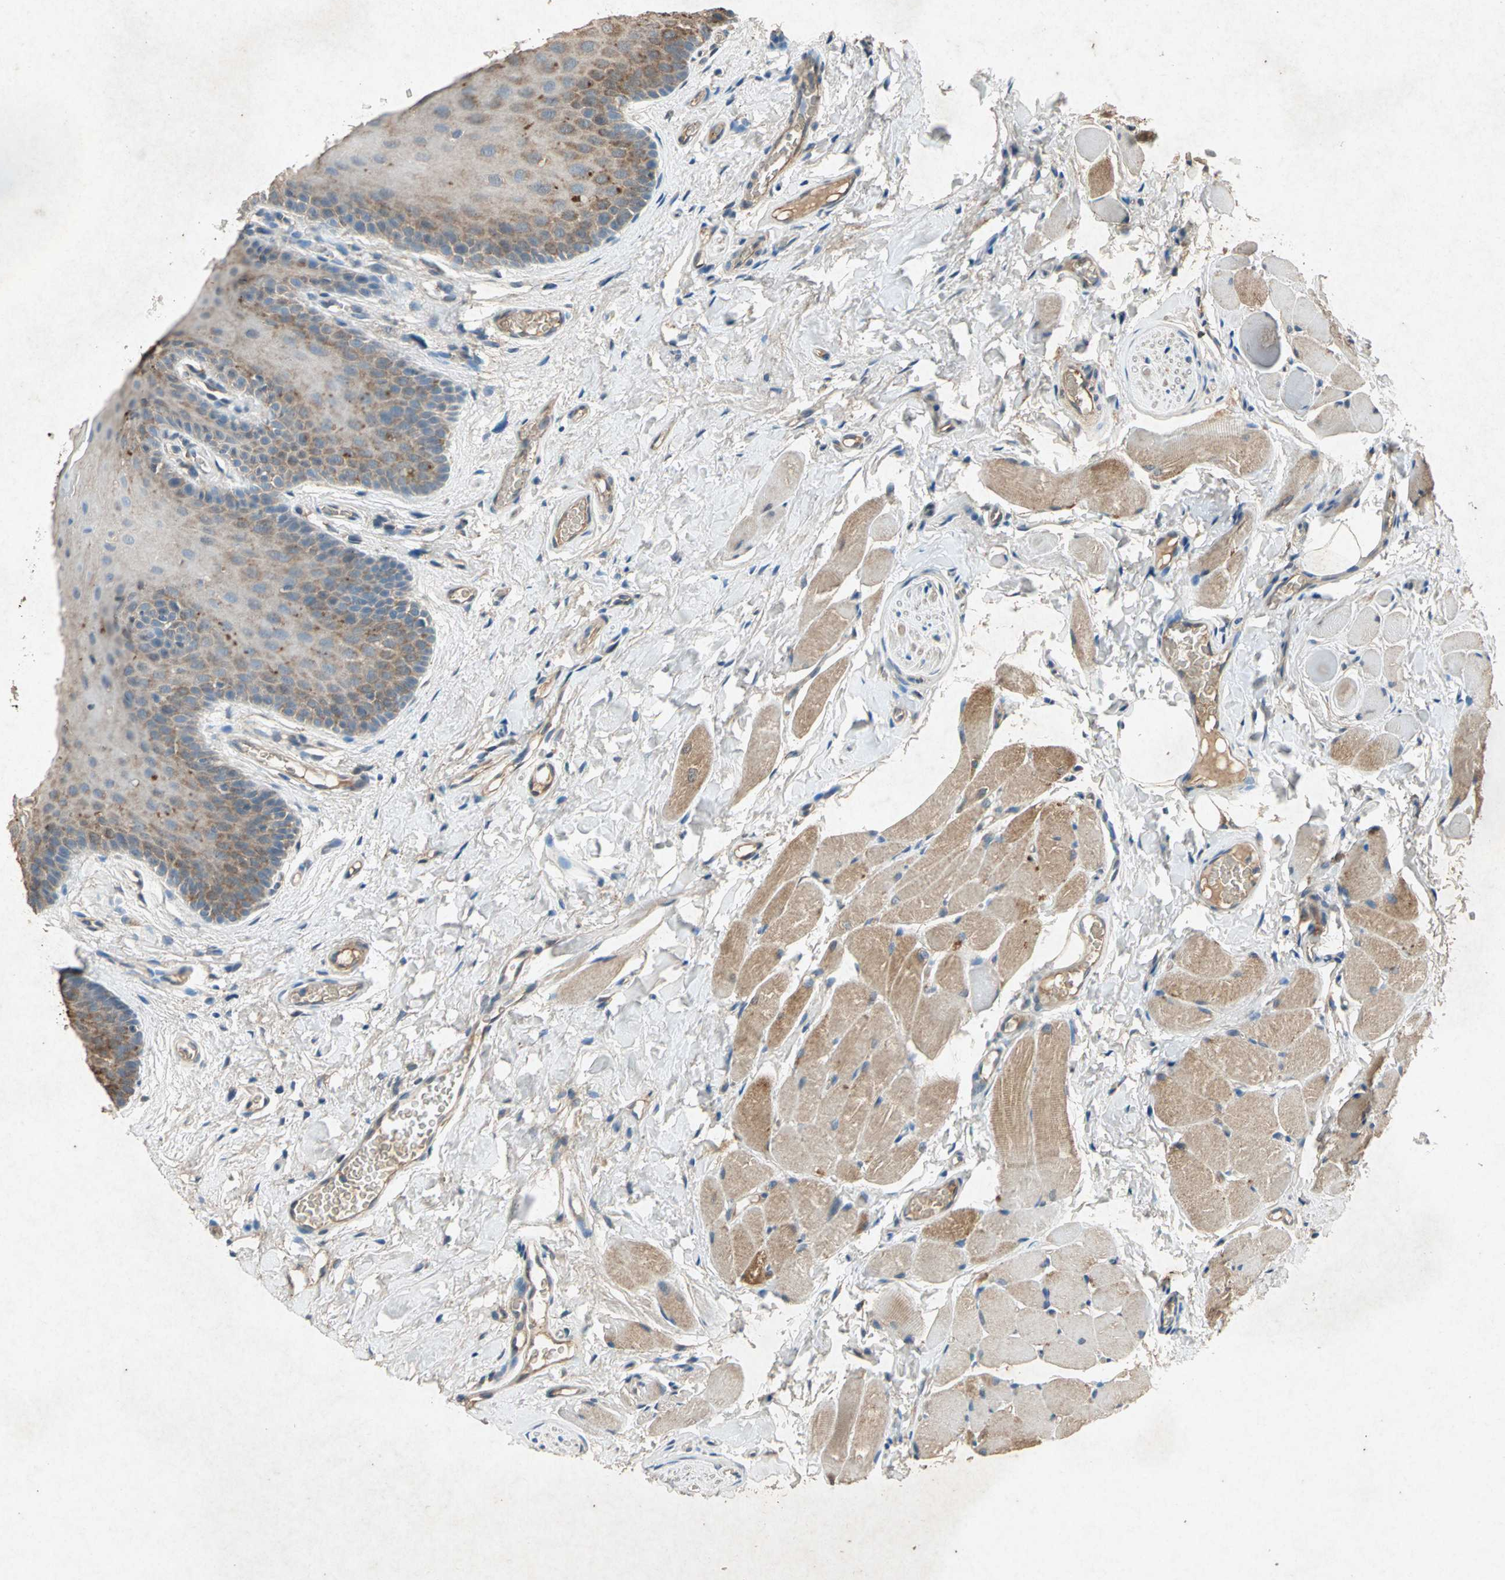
{"staining": {"intensity": "moderate", "quantity": "25%-75%", "location": "cytoplasmic/membranous"}, "tissue": "oral mucosa", "cell_type": "Squamous epithelial cells", "image_type": "normal", "snomed": [{"axis": "morphology", "description": "Normal tissue, NOS"}, {"axis": "topography", "description": "Oral tissue"}], "caption": "Human oral mucosa stained with a brown dye exhibits moderate cytoplasmic/membranous positive expression in approximately 25%-75% of squamous epithelial cells.", "gene": "HSP90AB1", "patient": {"sex": "male", "age": 54}}